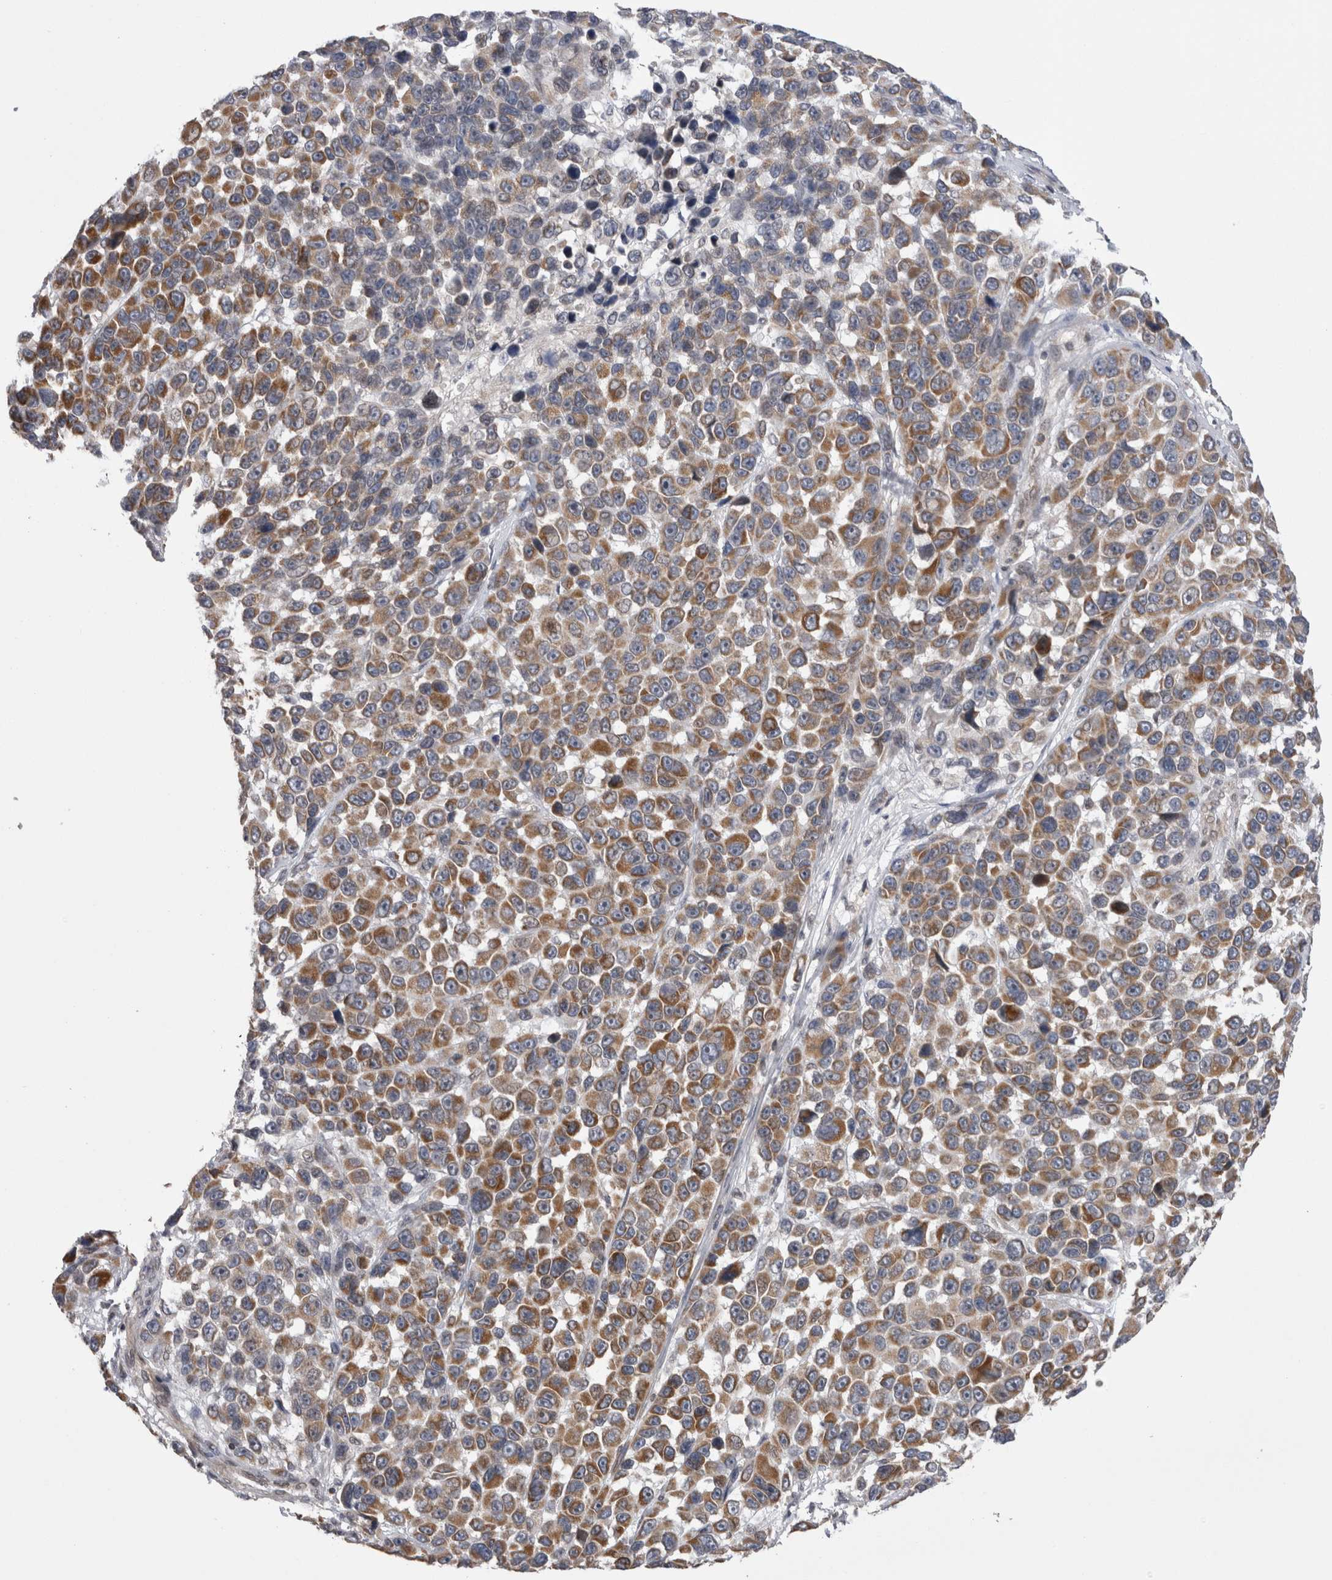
{"staining": {"intensity": "moderate", "quantity": ">75%", "location": "cytoplasmic/membranous"}, "tissue": "melanoma", "cell_type": "Tumor cells", "image_type": "cancer", "snomed": [{"axis": "morphology", "description": "Malignant melanoma, NOS"}, {"axis": "topography", "description": "Skin"}], "caption": "An immunohistochemistry micrograph of tumor tissue is shown. Protein staining in brown shows moderate cytoplasmic/membranous positivity in melanoma within tumor cells.", "gene": "DARS2", "patient": {"sex": "male", "age": 53}}